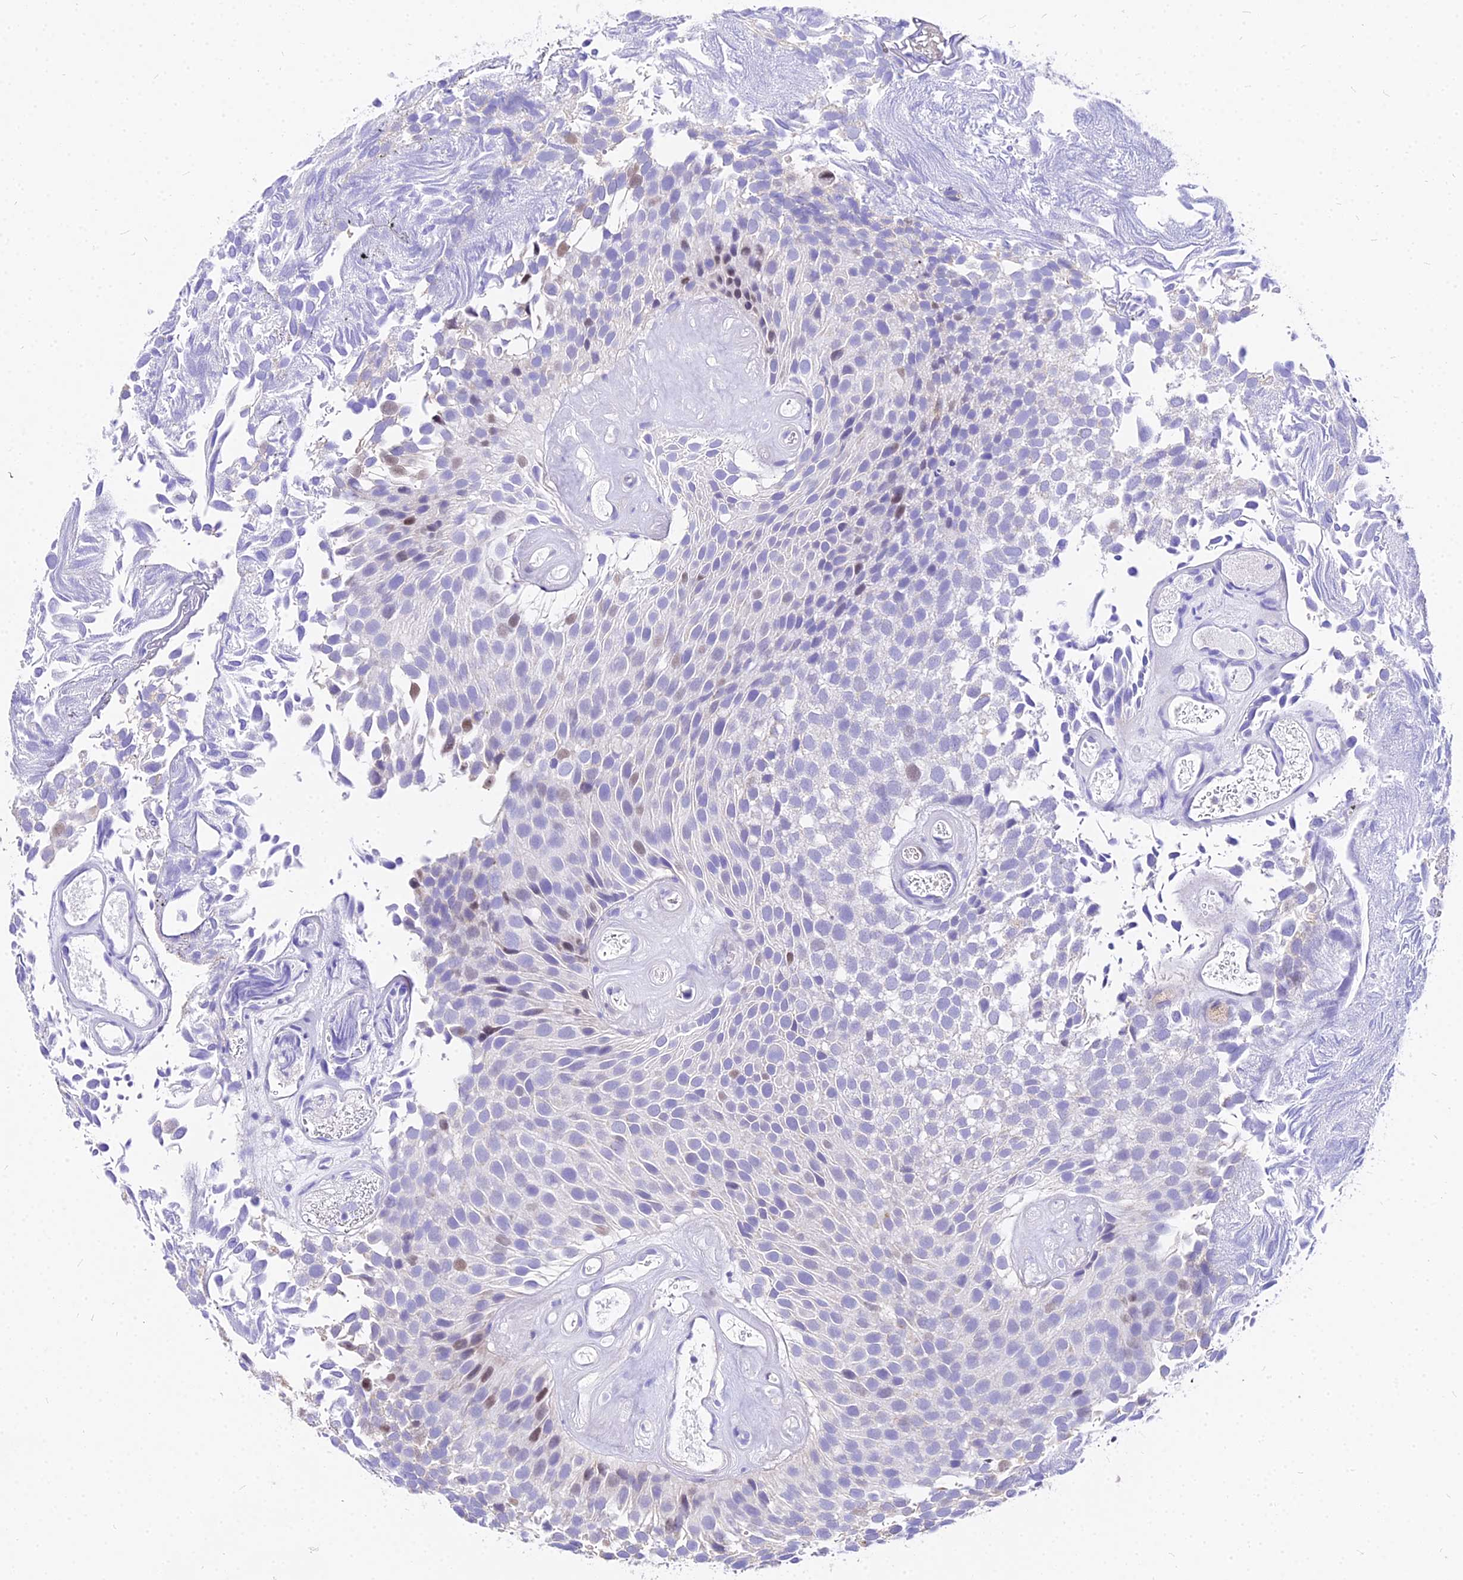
{"staining": {"intensity": "moderate", "quantity": "<25%", "location": "nuclear"}, "tissue": "urothelial cancer", "cell_type": "Tumor cells", "image_type": "cancer", "snomed": [{"axis": "morphology", "description": "Urothelial carcinoma, Low grade"}, {"axis": "topography", "description": "Urinary bladder"}], "caption": "Human urothelial cancer stained with a protein marker demonstrates moderate staining in tumor cells.", "gene": "CARD18", "patient": {"sex": "male", "age": 89}}